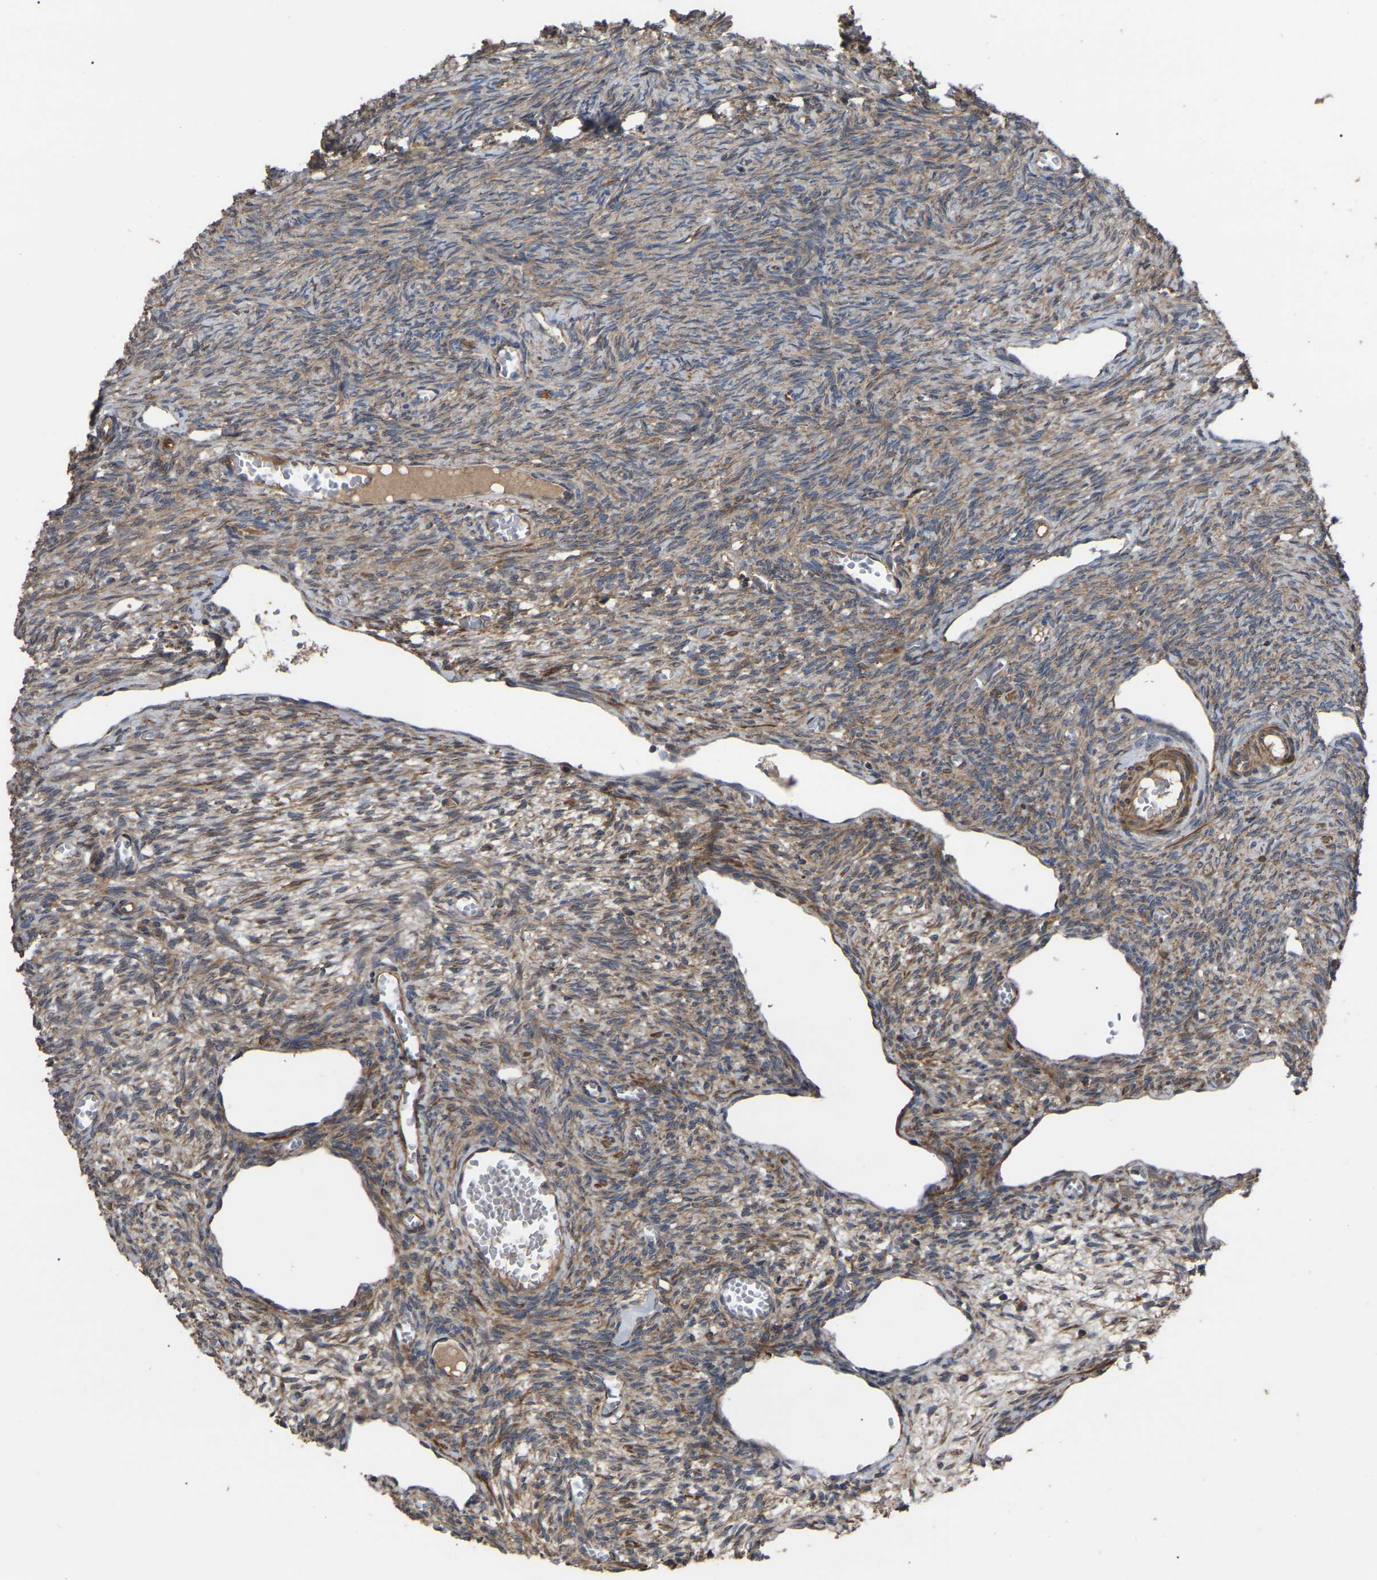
{"staining": {"intensity": "moderate", "quantity": "25%-75%", "location": "cytoplasmic/membranous"}, "tissue": "ovary", "cell_type": "Ovarian stroma cells", "image_type": "normal", "snomed": [{"axis": "morphology", "description": "Normal tissue, NOS"}, {"axis": "topography", "description": "Ovary"}], "caption": "Ovary stained with DAB immunohistochemistry (IHC) reveals medium levels of moderate cytoplasmic/membranous expression in about 25%-75% of ovarian stroma cells. (IHC, brightfield microscopy, high magnification).", "gene": "GCC1", "patient": {"sex": "female", "age": 27}}